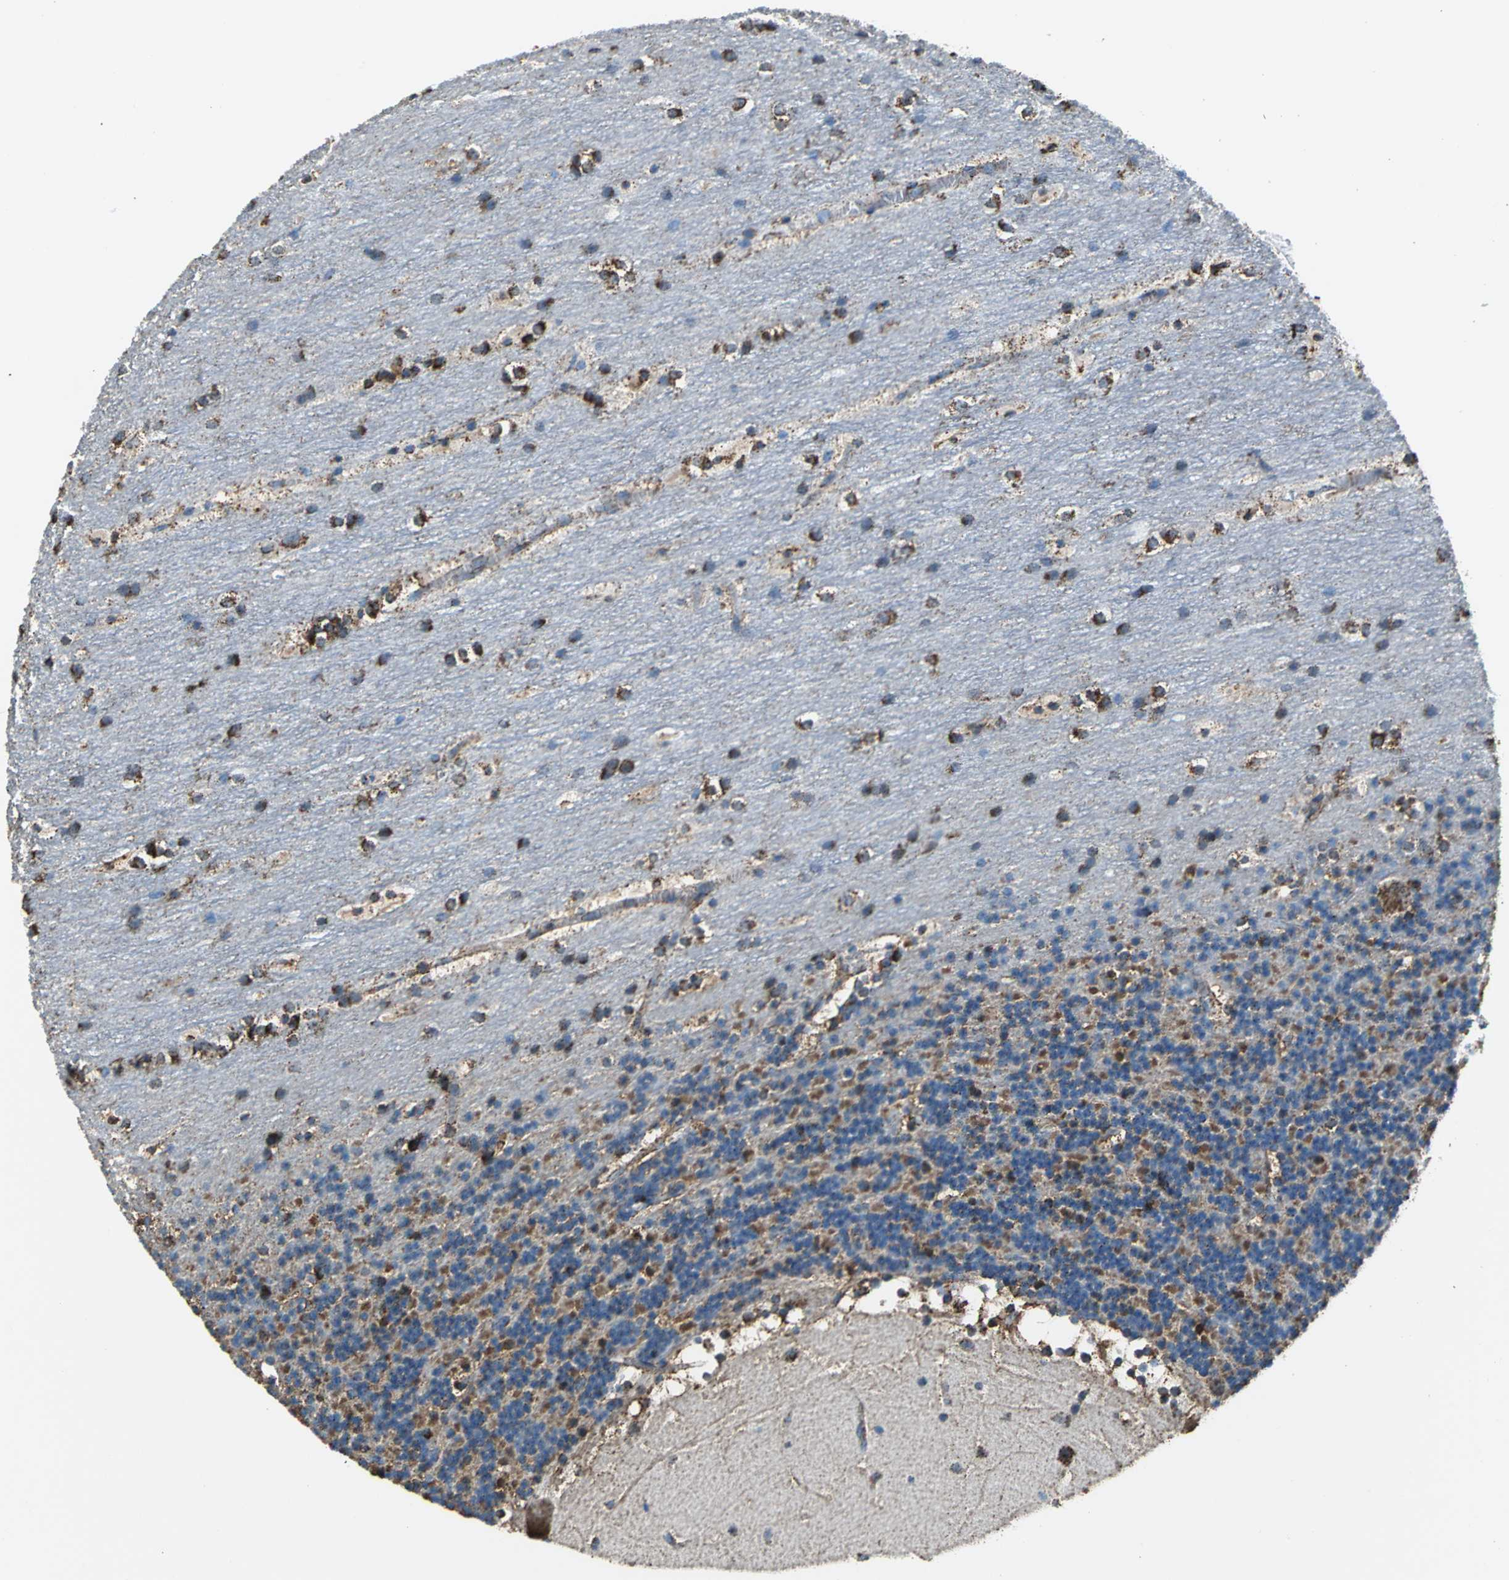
{"staining": {"intensity": "moderate", "quantity": ">75%", "location": "cytoplasmic/membranous"}, "tissue": "cerebellum", "cell_type": "Cells in granular layer", "image_type": "normal", "snomed": [{"axis": "morphology", "description": "Normal tissue, NOS"}, {"axis": "topography", "description": "Cerebellum"}], "caption": "Unremarkable cerebellum shows moderate cytoplasmic/membranous expression in about >75% of cells in granular layer, visualized by immunohistochemistry.", "gene": "ECH1", "patient": {"sex": "female", "age": 19}}